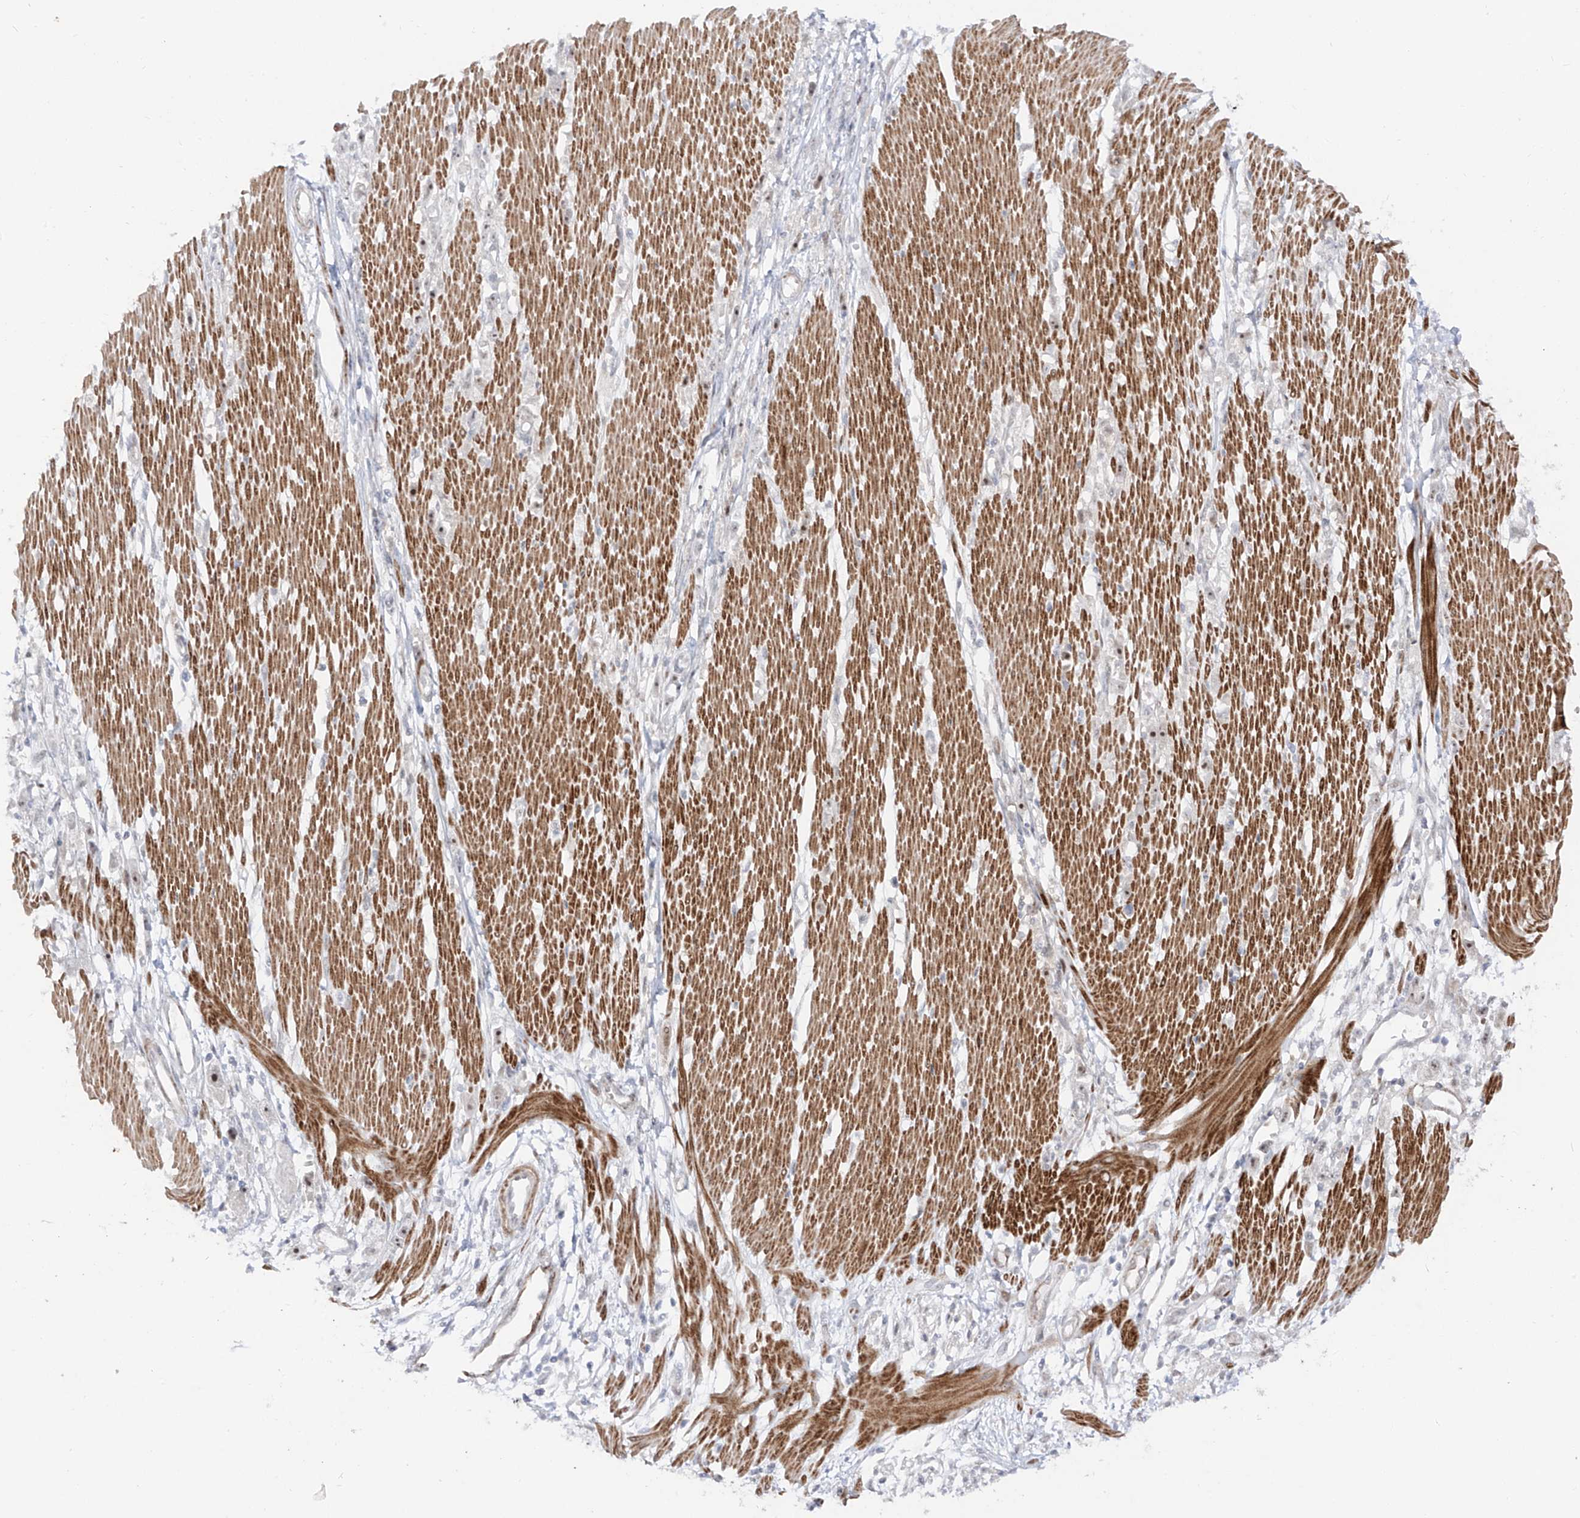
{"staining": {"intensity": "weak", "quantity": "25%-75%", "location": "nuclear"}, "tissue": "stomach cancer", "cell_type": "Tumor cells", "image_type": "cancer", "snomed": [{"axis": "morphology", "description": "Adenocarcinoma, NOS"}, {"axis": "topography", "description": "Stomach"}], "caption": "This image shows immunohistochemistry staining of human adenocarcinoma (stomach), with low weak nuclear expression in about 25%-75% of tumor cells.", "gene": "ZNF180", "patient": {"sex": "female", "age": 59}}